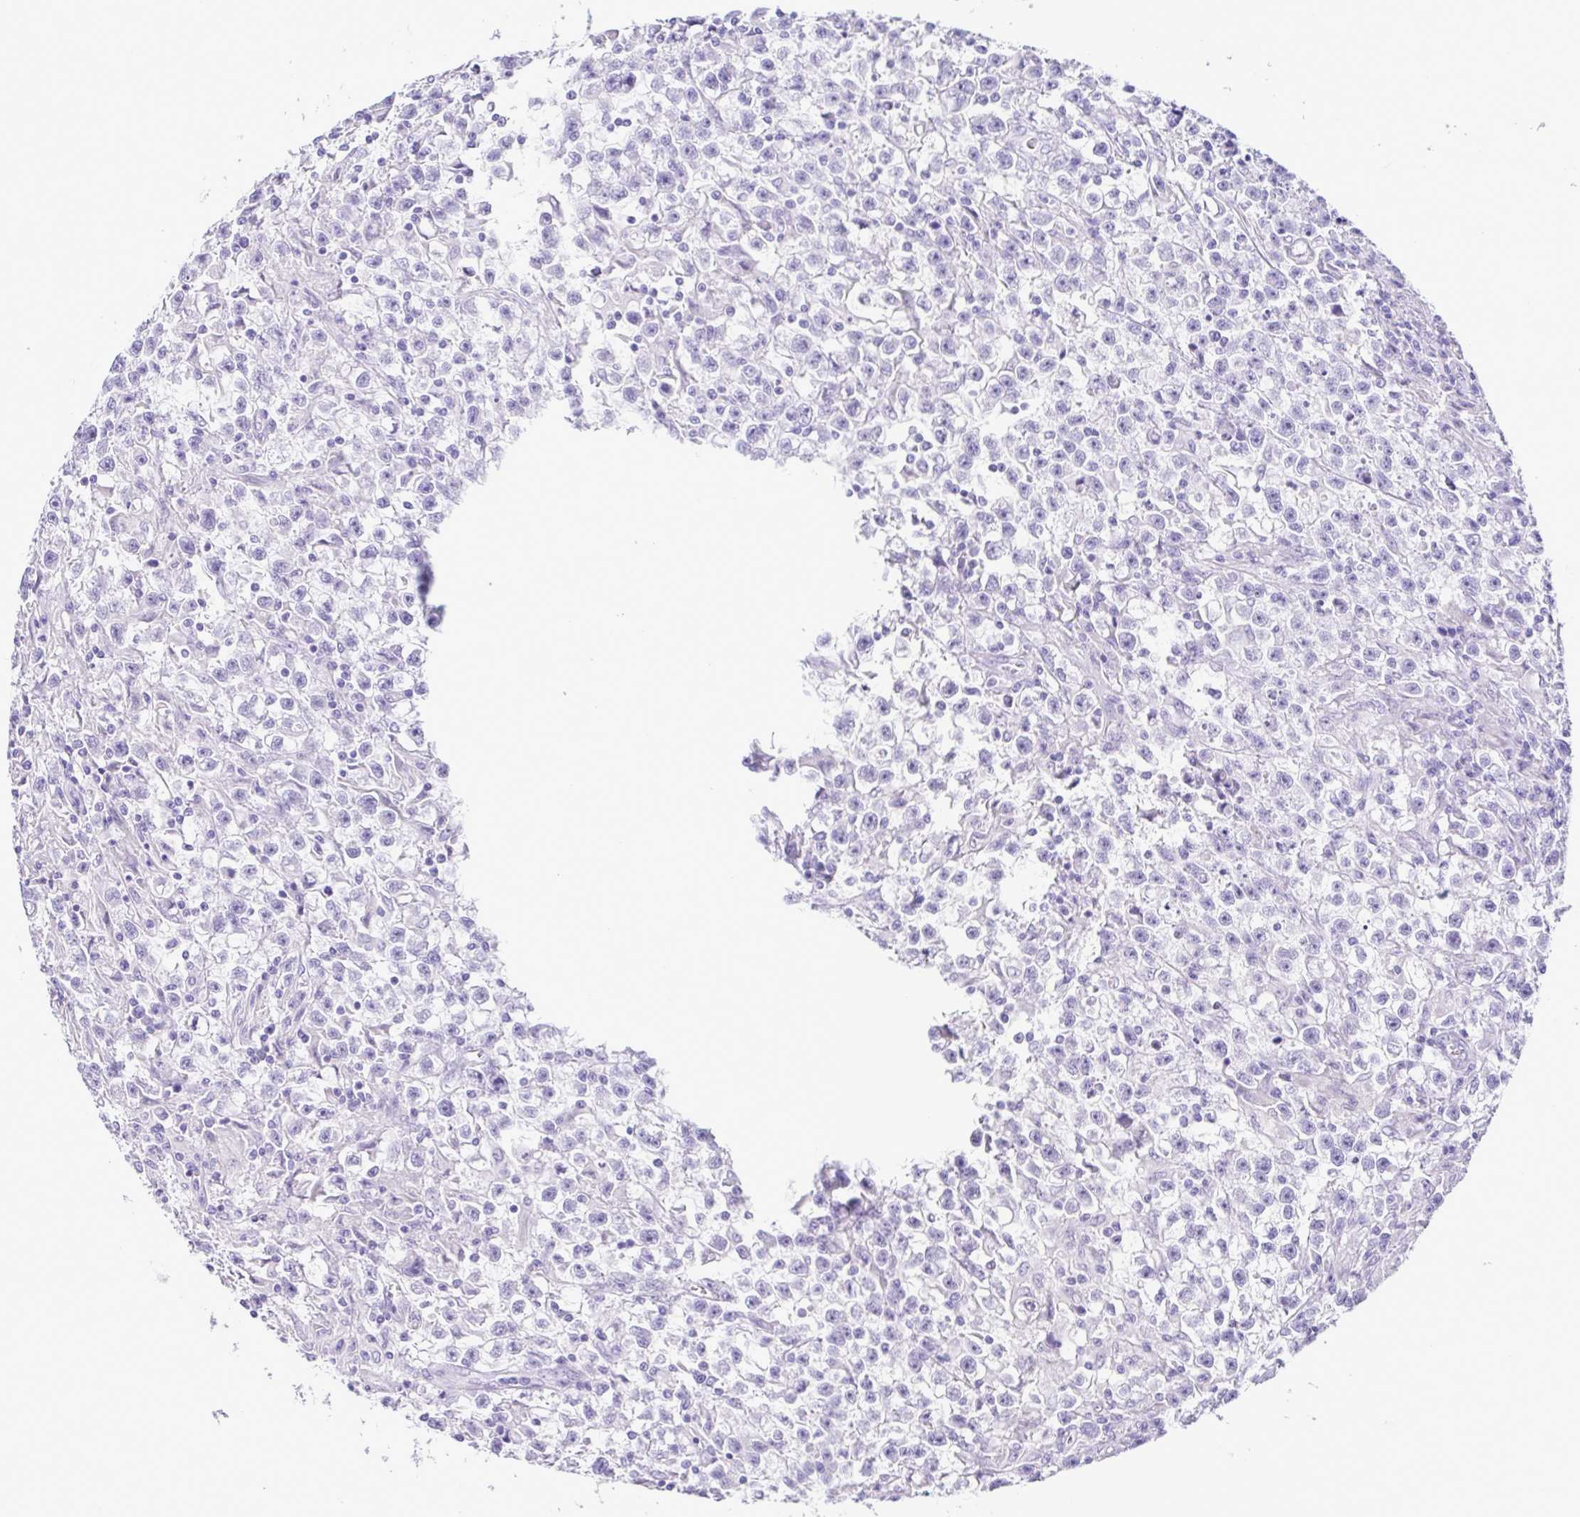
{"staining": {"intensity": "negative", "quantity": "none", "location": "none"}, "tissue": "testis cancer", "cell_type": "Tumor cells", "image_type": "cancer", "snomed": [{"axis": "morphology", "description": "Seminoma, NOS"}, {"axis": "topography", "description": "Testis"}], "caption": "The photomicrograph shows no significant positivity in tumor cells of testis cancer (seminoma).", "gene": "CASP14", "patient": {"sex": "male", "age": 31}}